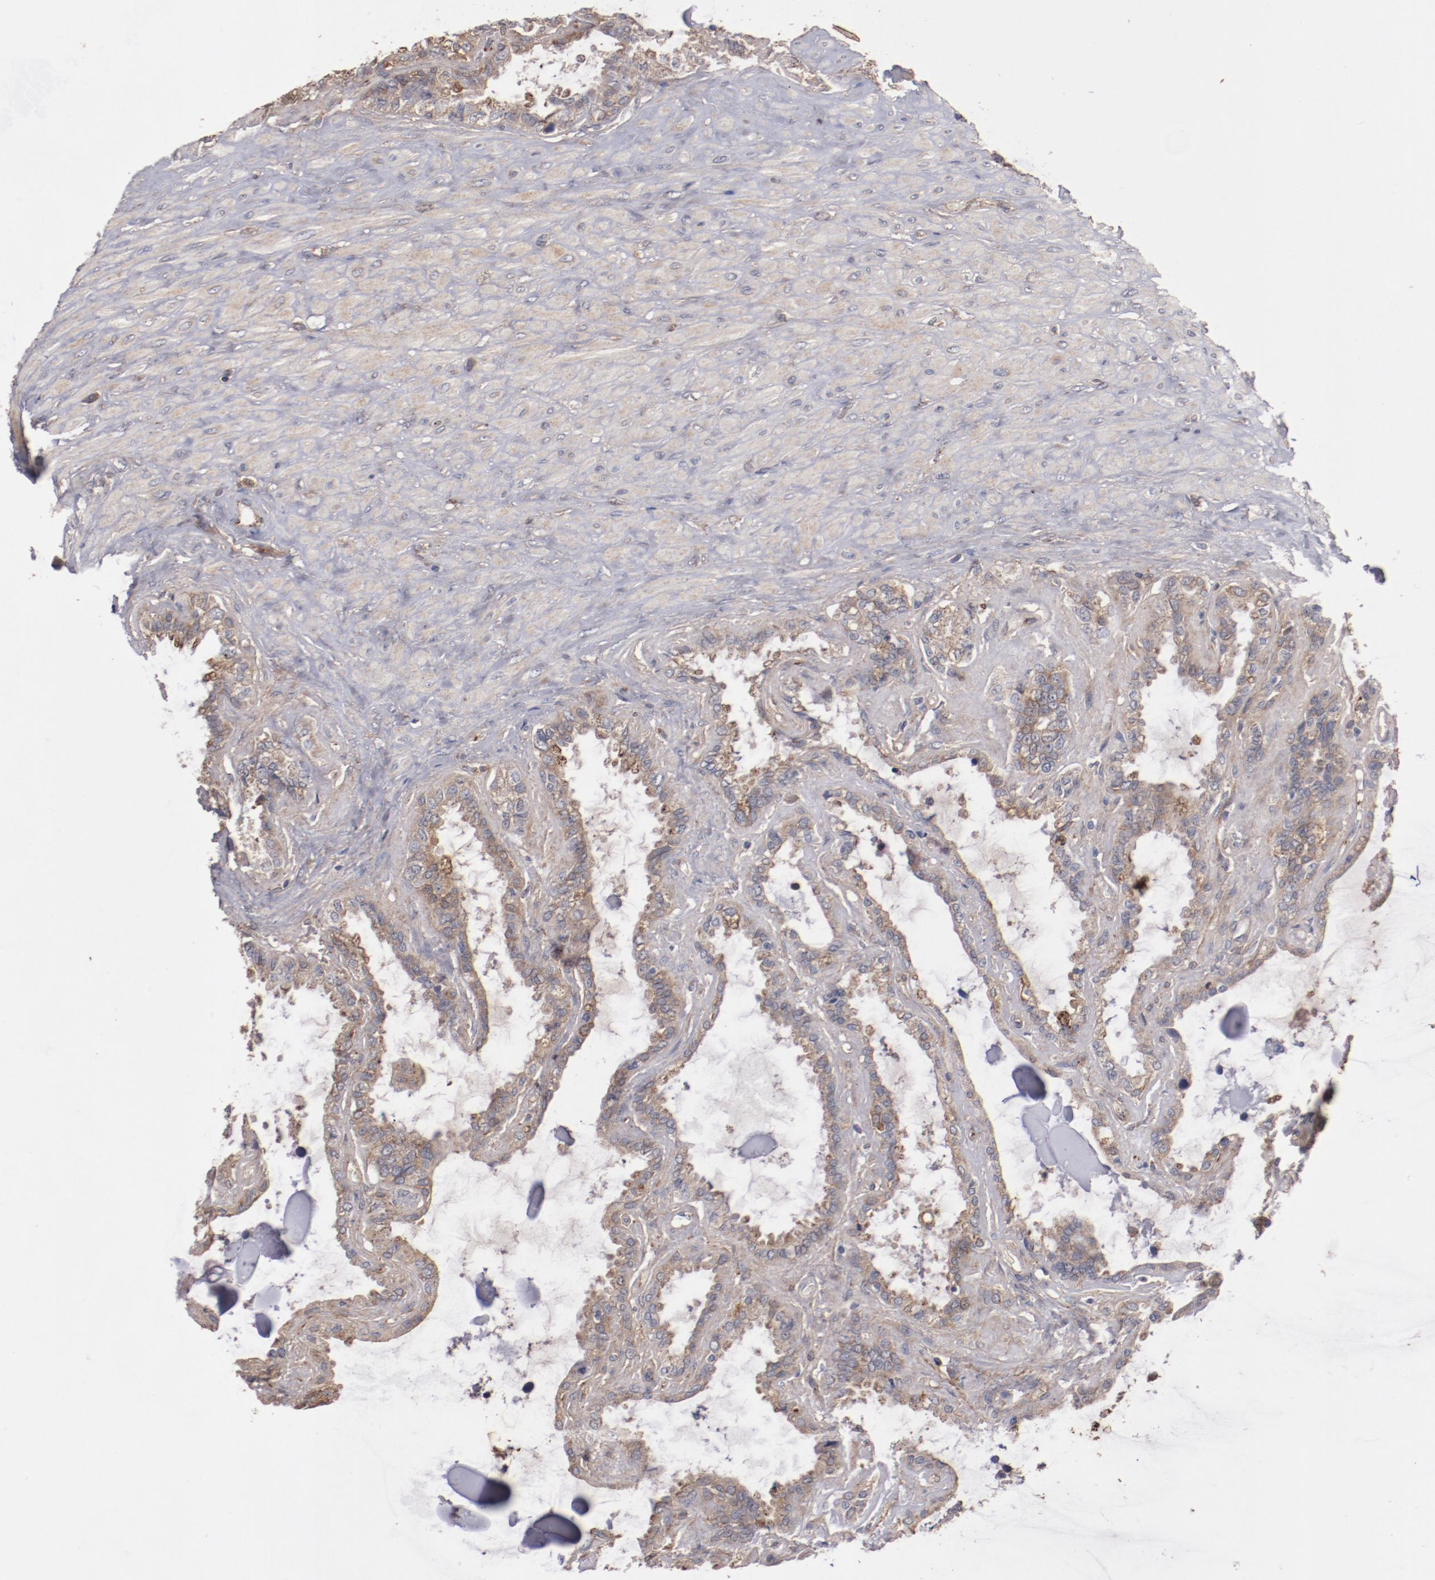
{"staining": {"intensity": "moderate", "quantity": ">75%", "location": "cytoplasmic/membranous"}, "tissue": "seminal vesicle", "cell_type": "Glandular cells", "image_type": "normal", "snomed": [{"axis": "morphology", "description": "Normal tissue, NOS"}, {"axis": "morphology", "description": "Inflammation, NOS"}, {"axis": "topography", "description": "Urinary bladder"}, {"axis": "topography", "description": "Prostate"}, {"axis": "topography", "description": "Seminal veicle"}], "caption": "A high-resolution image shows immunohistochemistry (IHC) staining of normal seminal vesicle, which shows moderate cytoplasmic/membranous positivity in about >75% of glandular cells. (Brightfield microscopy of DAB IHC at high magnification).", "gene": "DIPK2B", "patient": {"sex": "male", "age": 82}}